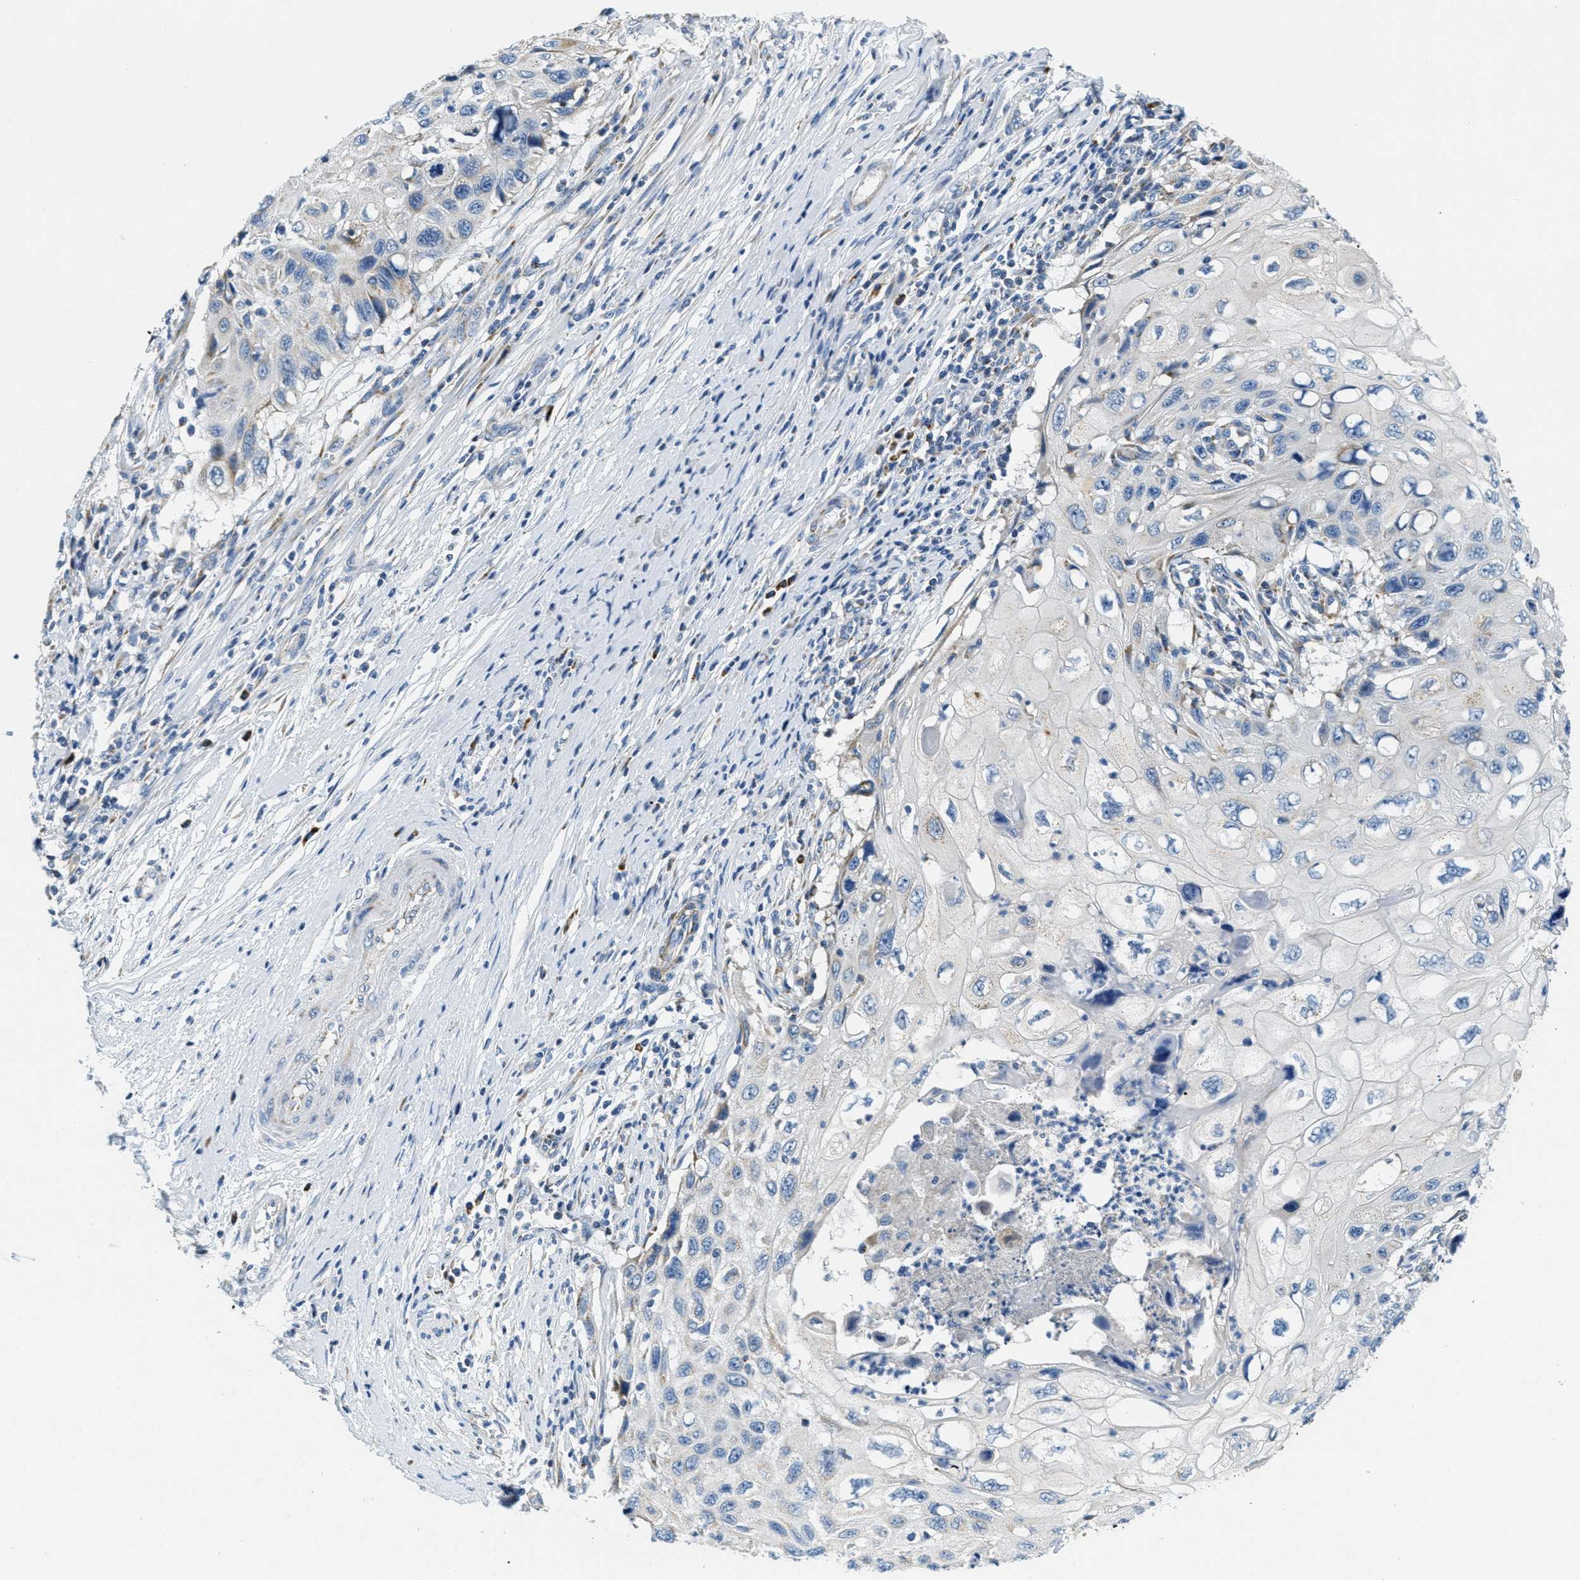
{"staining": {"intensity": "negative", "quantity": "none", "location": "none"}, "tissue": "cervical cancer", "cell_type": "Tumor cells", "image_type": "cancer", "snomed": [{"axis": "morphology", "description": "Squamous cell carcinoma, NOS"}, {"axis": "topography", "description": "Cervix"}], "caption": "Immunohistochemistry (IHC) histopathology image of human cervical cancer (squamous cell carcinoma) stained for a protein (brown), which demonstrates no expression in tumor cells.", "gene": "CA4", "patient": {"sex": "female", "age": 70}}